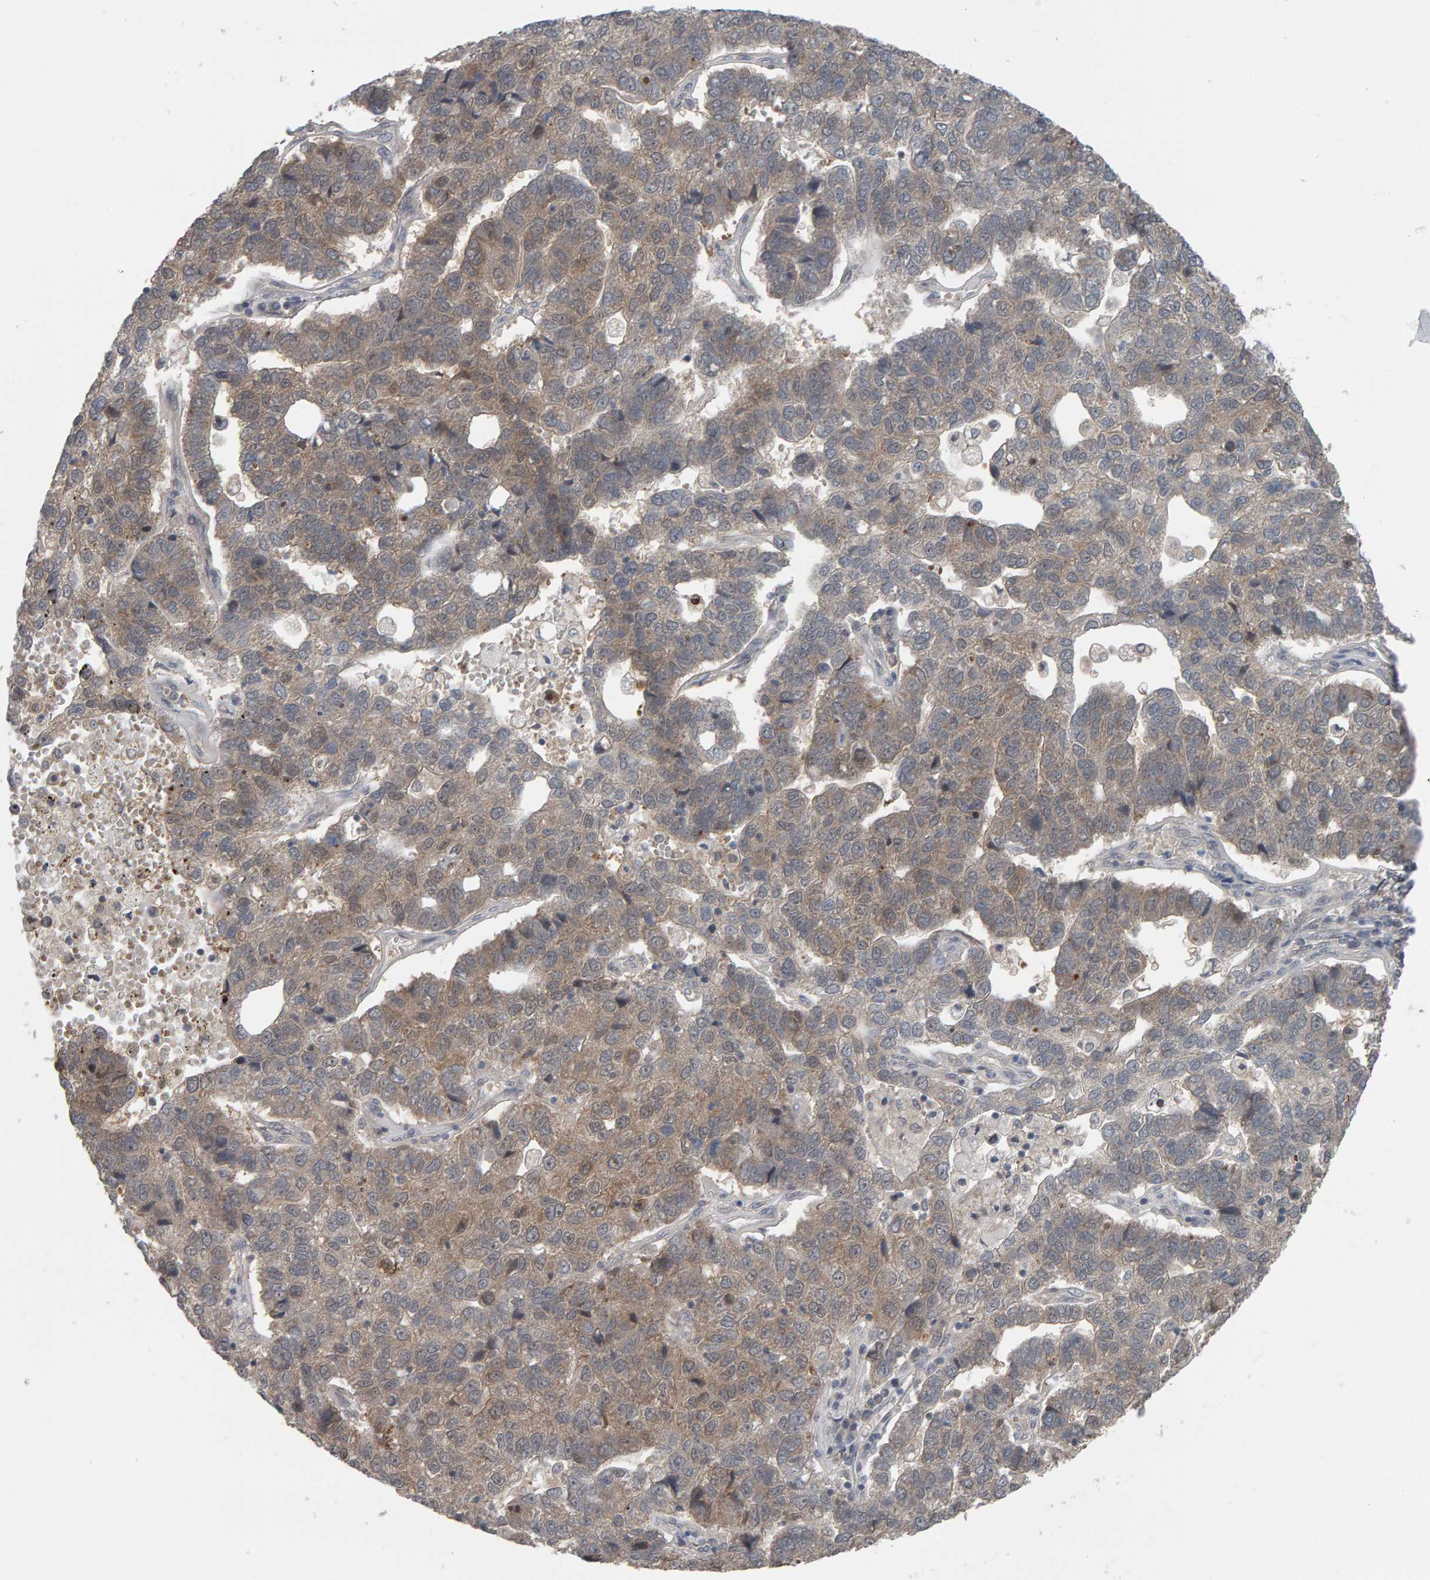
{"staining": {"intensity": "weak", "quantity": "<25%", "location": "cytoplasmic/membranous"}, "tissue": "pancreatic cancer", "cell_type": "Tumor cells", "image_type": "cancer", "snomed": [{"axis": "morphology", "description": "Adenocarcinoma, NOS"}, {"axis": "topography", "description": "Pancreas"}], "caption": "Tumor cells show no significant protein expression in pancreatic cancer. The staining was performed using DAB (3,3'-diaminobenzidine) to visualize the protein expression in brown, while the nuclei were stained in blue with hematoxylin (Magnification: 20x).", "gene": "COASY", "patient": {"sex": "female", "age": 61}}